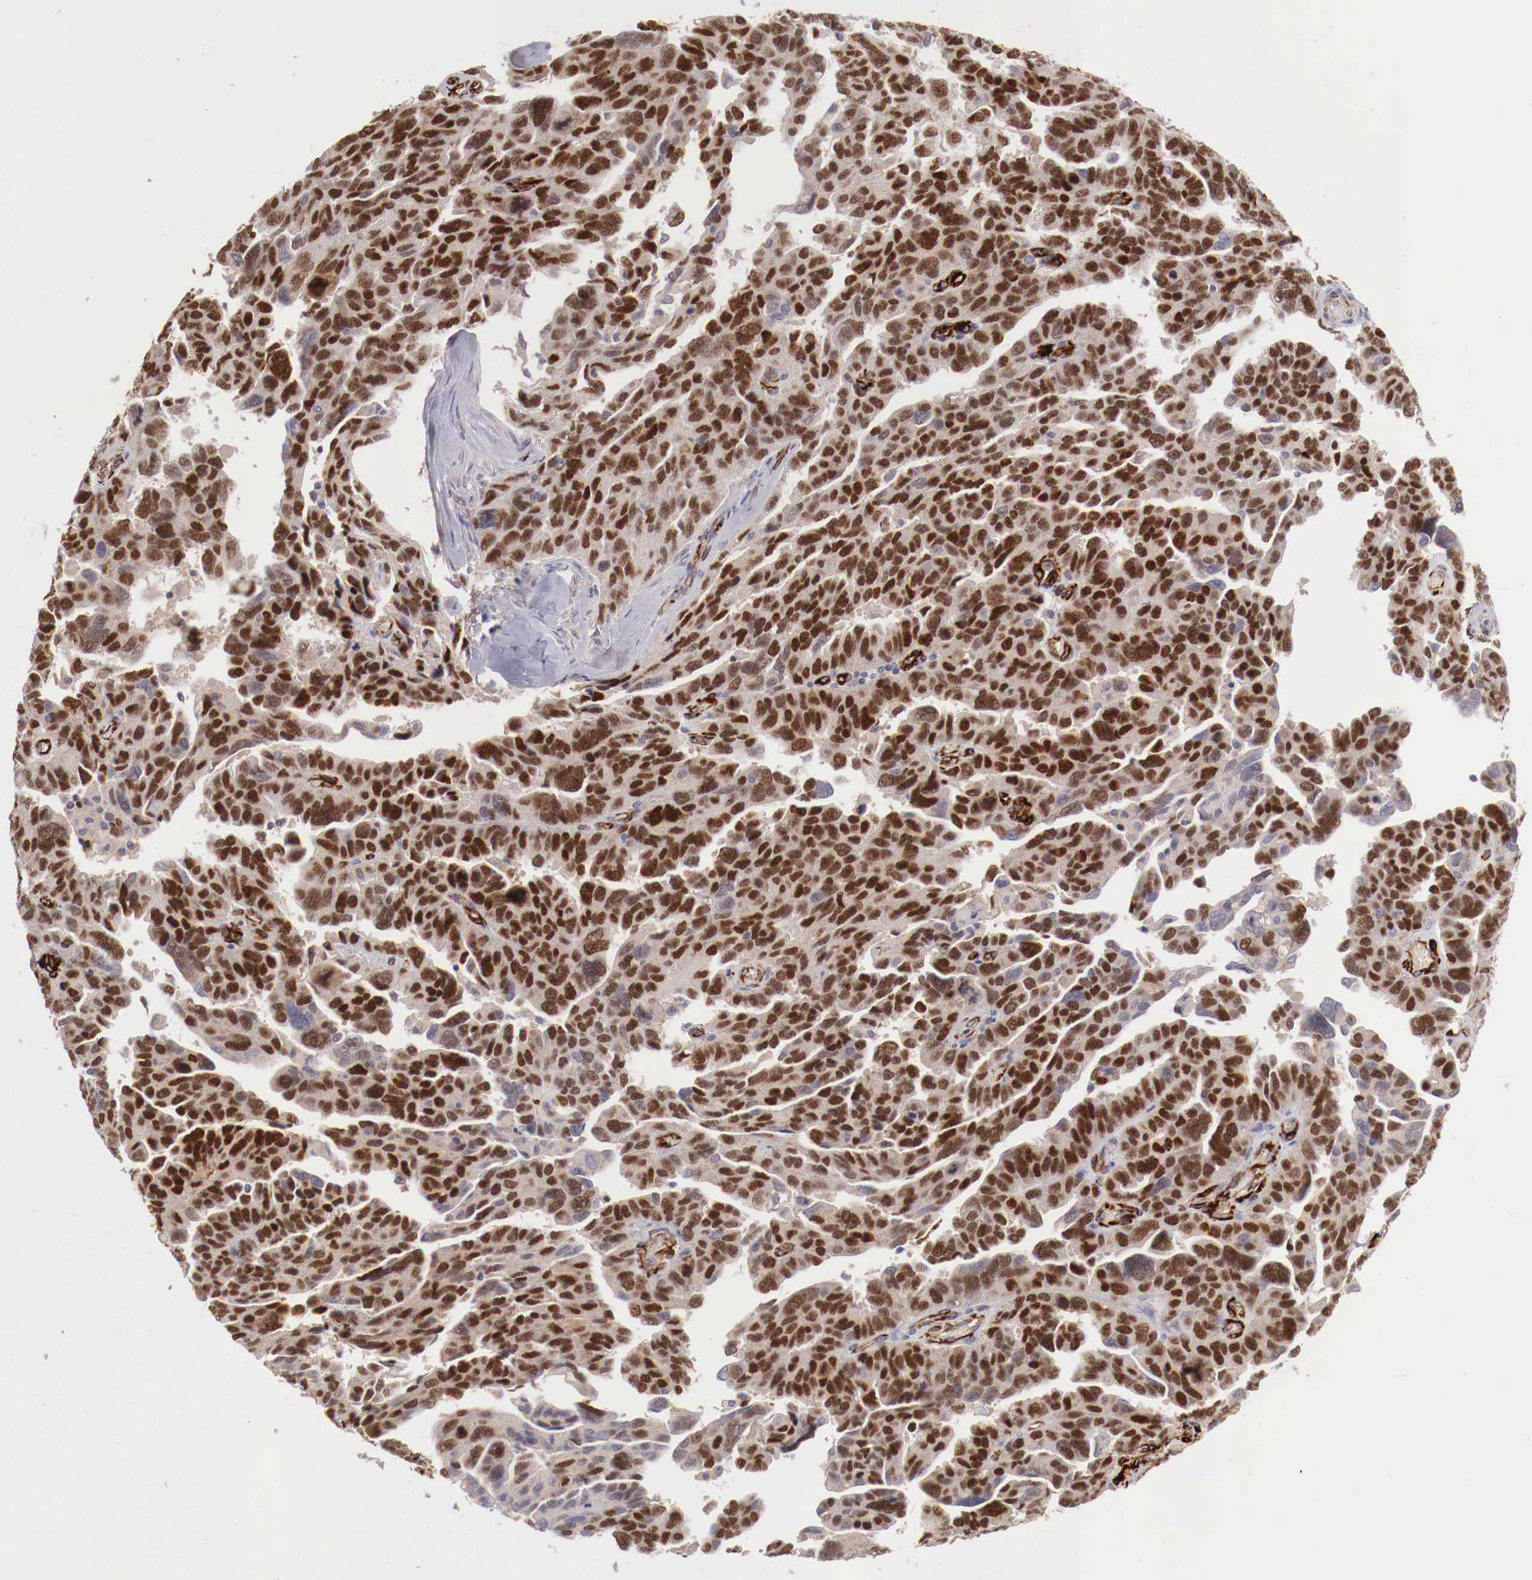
{"staining": {"intensity": "strong", "quantity": ">75%", "location": "nuclear"}, "tissue": "ovarian cancer", "cell_type": "Tumor cells", "image_type": "cancer", "snomed": [{"axis": "morphology", "description": "Cystadenocarcinoma, serous, NOS"}, {"axis": "topography", "description": "Ovary"}], "caption": "Protein staining shows strong nuclear positivity in approximately >75% of tumor cells in ovarian cancer.", "gene": "WT1", "patient": {"sex": "female", "age": 64}}